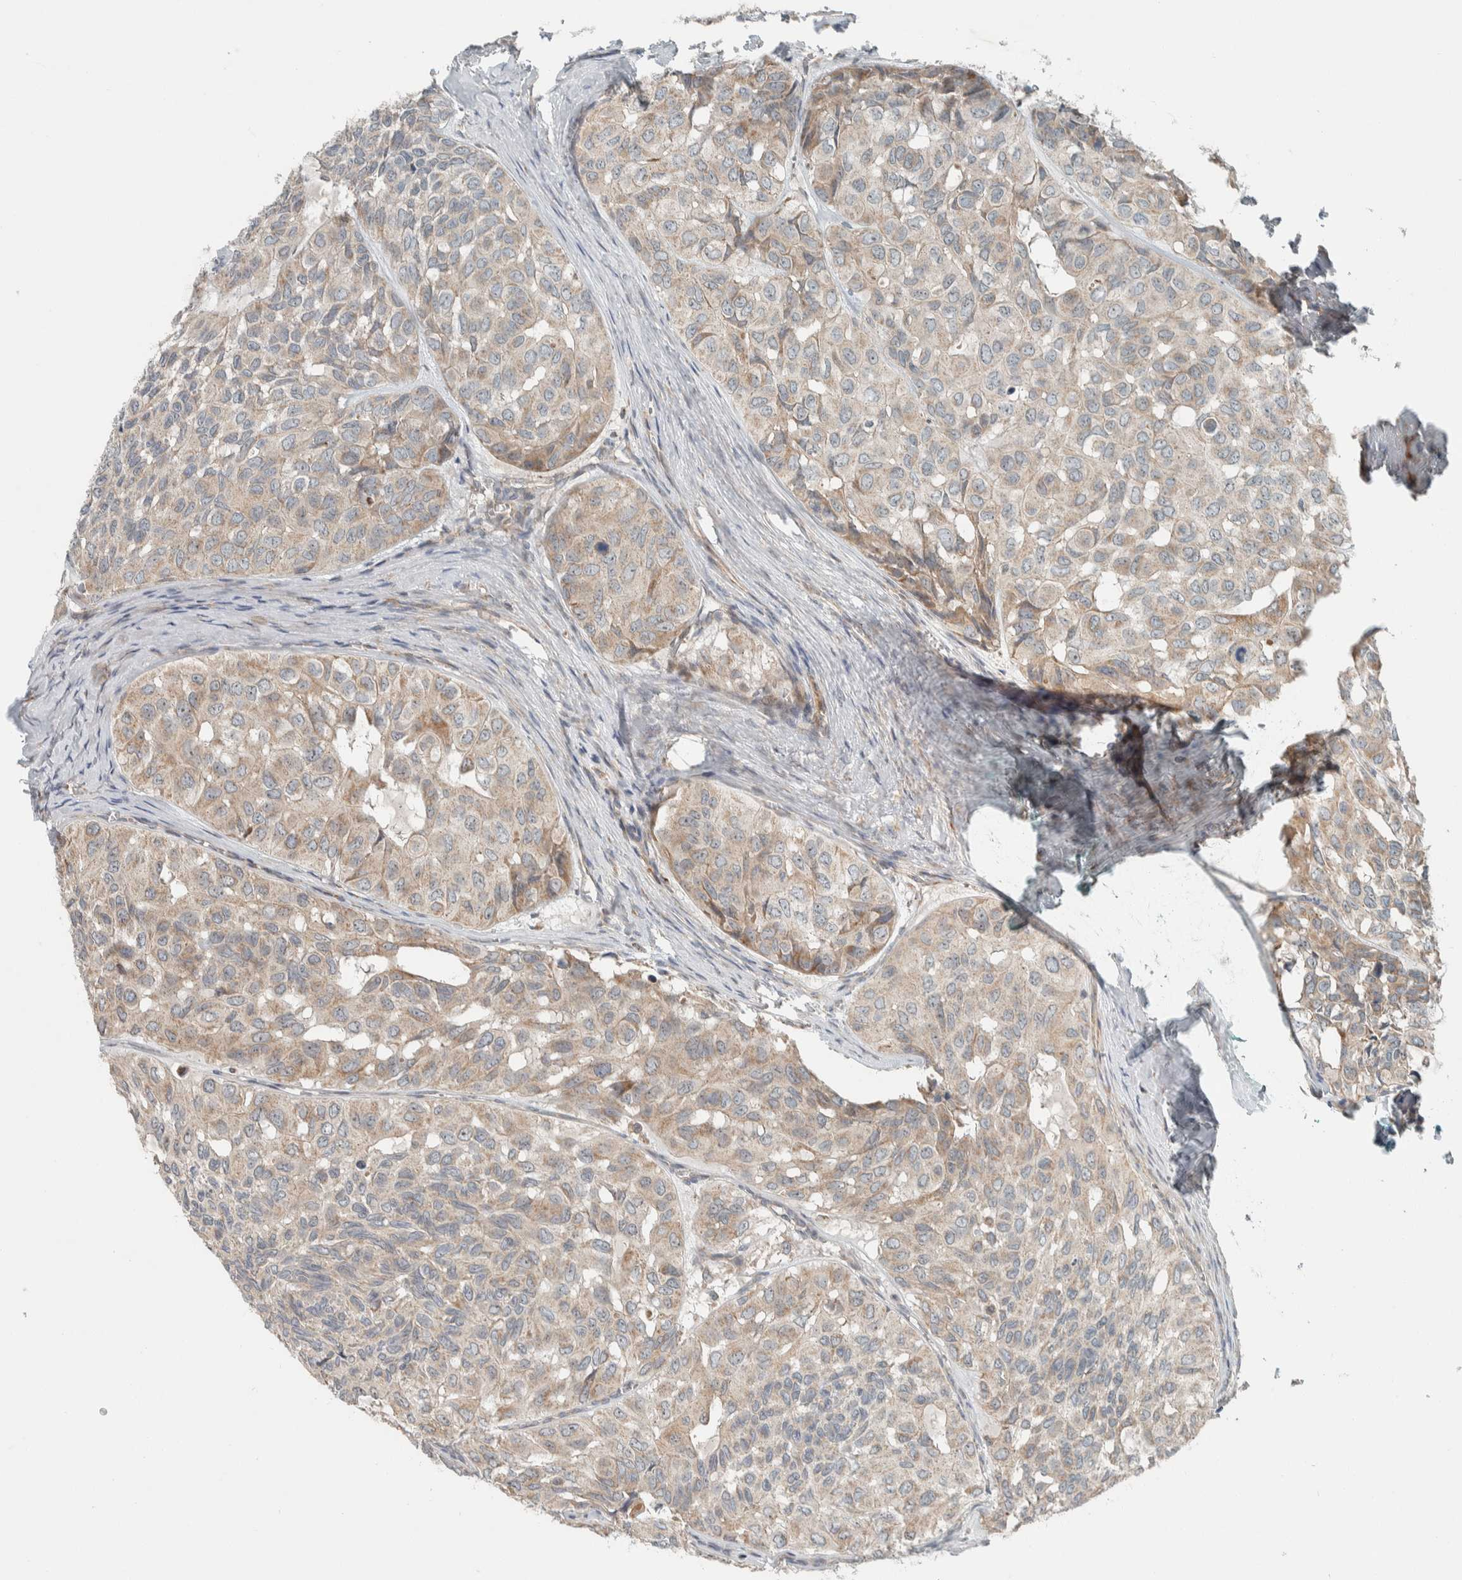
{"staining": {"intensity": "weak", "quantity": "25%-75%", "location": "cytoplasmic/membranous"}, "tissue": "head and neck cancer", "cell_type": "Tumor cells", "image_type": "cancer", "snomed": [{"axis": "morphology", "description": "Adenocarcinoma, NOS"}, {"axis": "topography", "description": "Salivary gland, NOS"}, {"axis": "topography", "description": "Head-Neck"}], "caption": "This micrograph displays IHC staining of human head and neck cancer (adenocarcinoma), with low weak cytoplasmic/membranous expression in about 25%-75% of tumor cells.", "gene": "SLFN12L", "patient": {"sex": "female", "age": 76}}